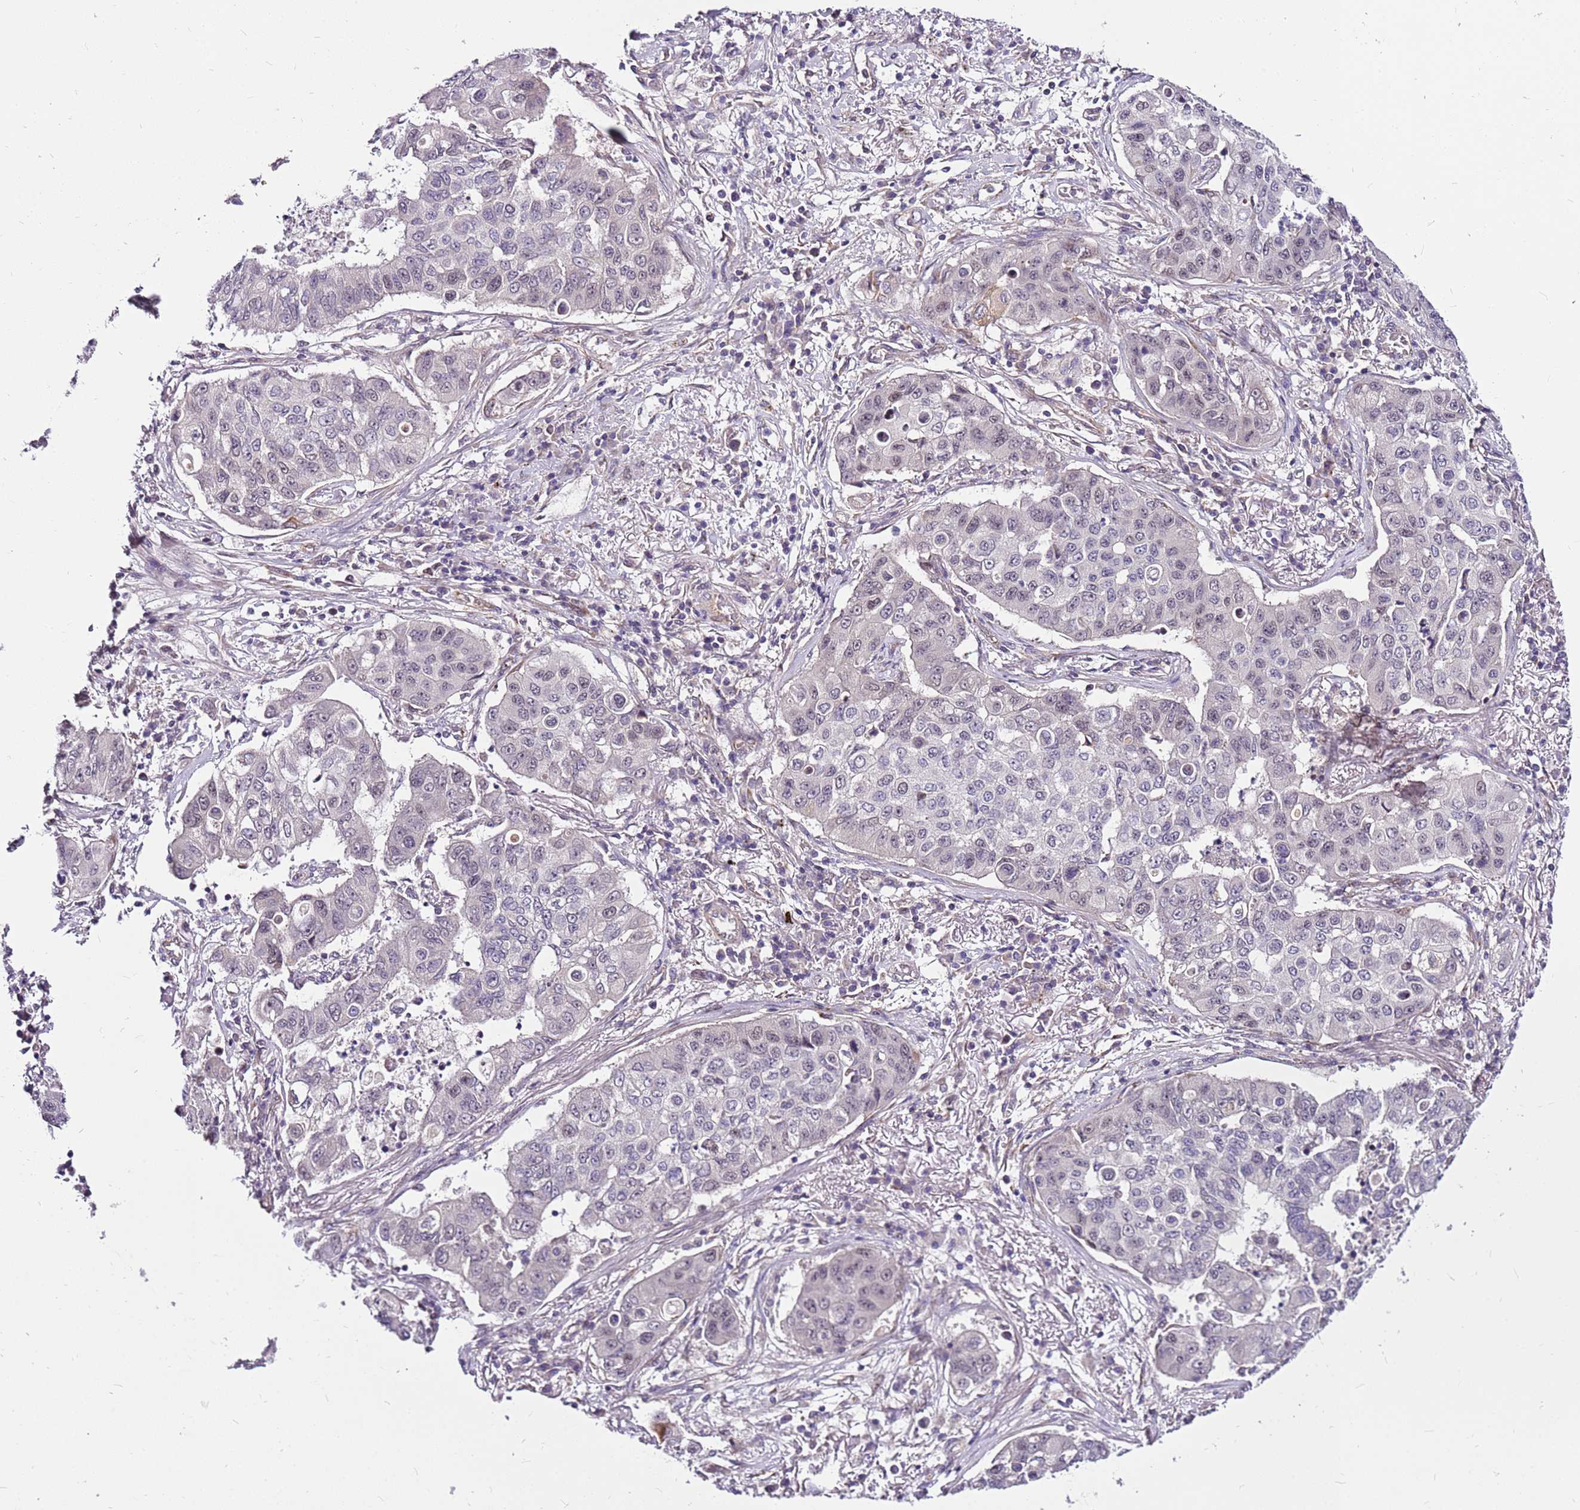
{"staining": {"intensity": "negative", "quantity": "none", "location": "none"}, "tissue": "lung cancer", "cell_type": "Tumor cells", "image_type": "cancer", "snomed": [{"axis": "morphology", "description": "Squamous cell carcinoma, NOS"}, {"axis": "topography", "description": "Lung"}], "caption": "Image shows no significant protein positivity in tumor cells of lung squamous cell carcinoma.", "gene": "POLE3", "patient": {"sex": "male", "age": 74}}